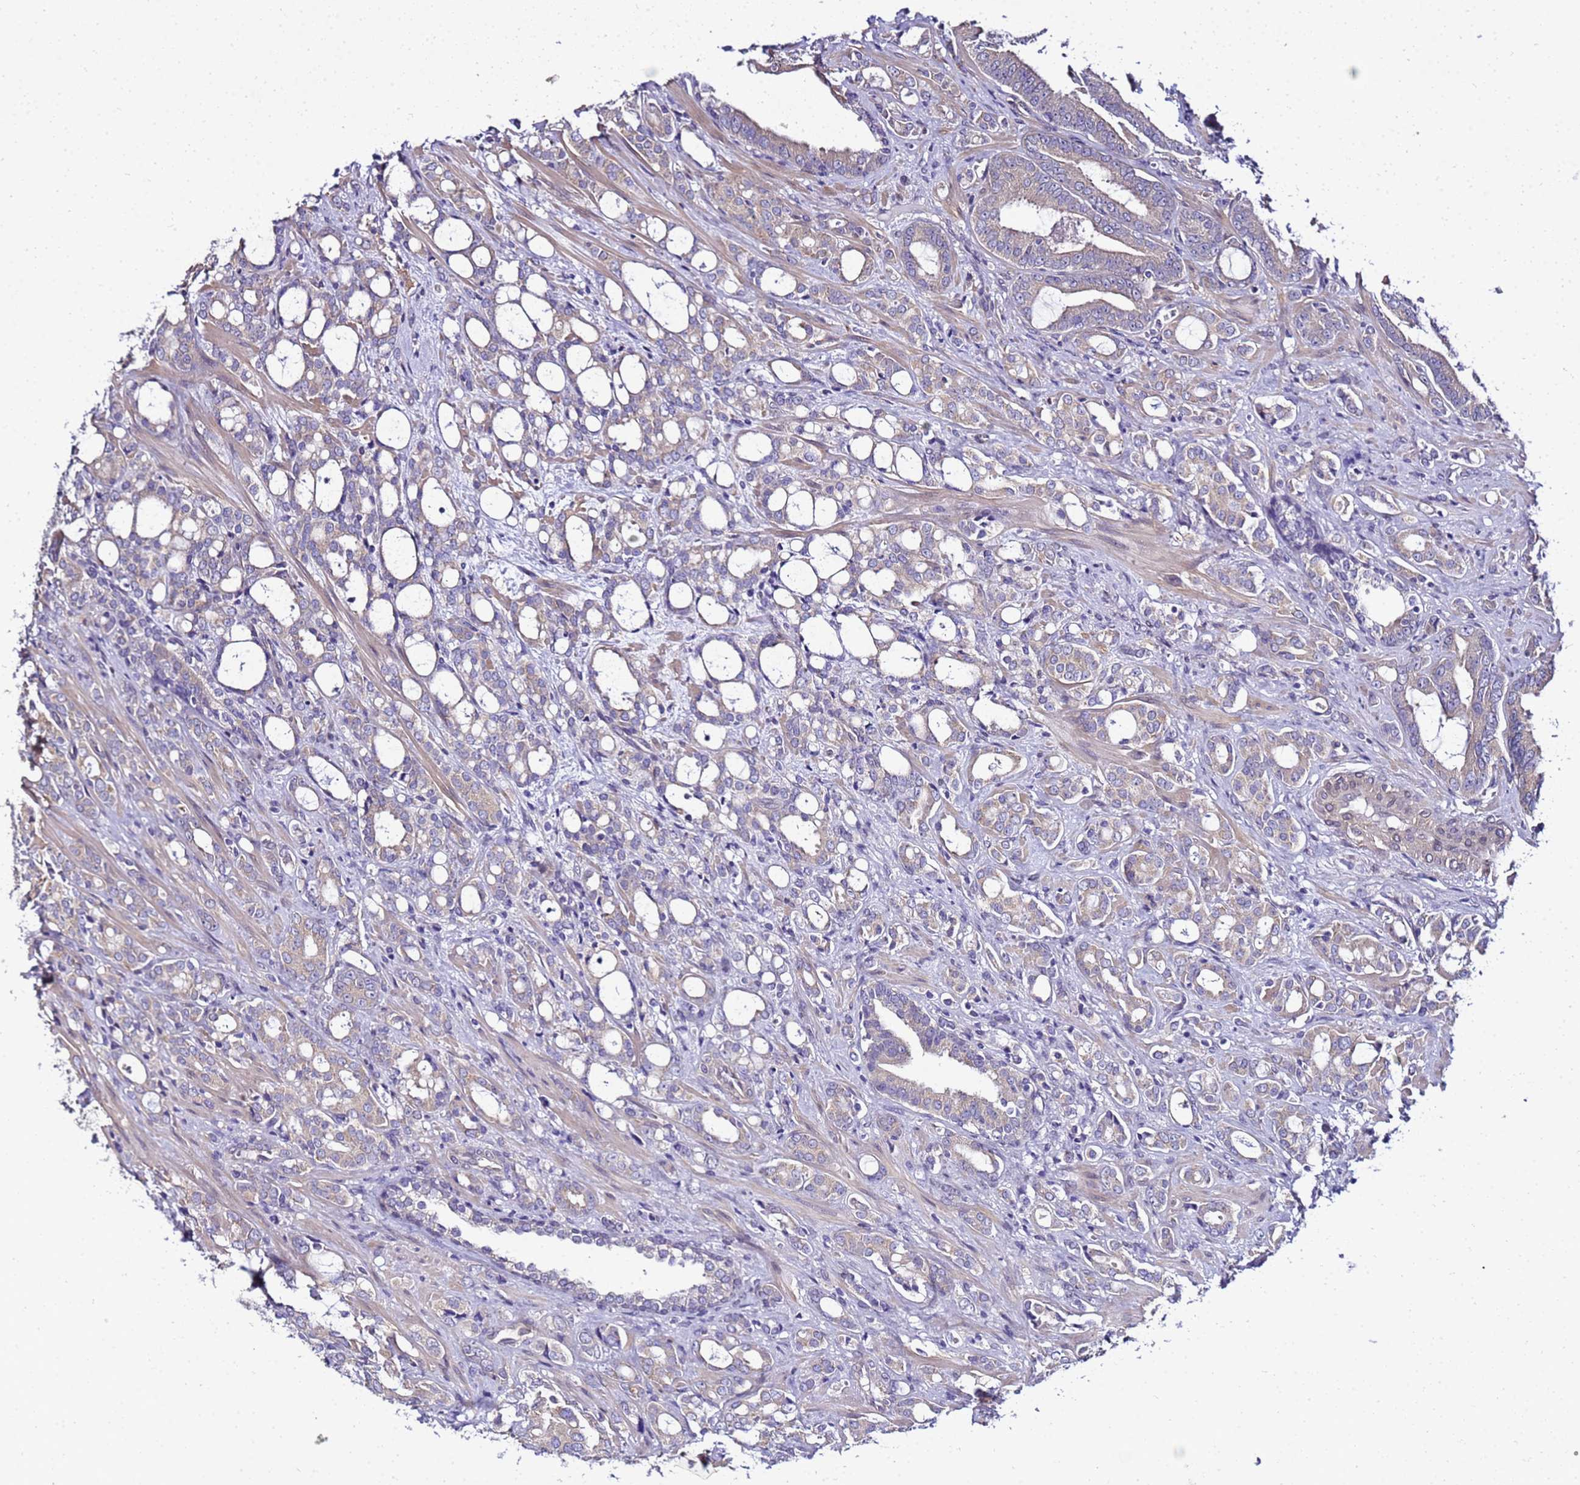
{"staining": {"intensity": "weak", "quantity": "<25%", "location": "cytoplasmic/membranous"}, "tissue": "prostate cancer", "cell_type": "Tumor cells", "image_type": "cancer", "snomed": [{"axis": "morphology", "description": "Adenocarcinoma, High grade"}, {"axis": "topography", "description": "Prostate"}], "caption": "Immunohistochemical staining of prostate cancer (high-grade adenocarcinoma) exhibits no significant expression in tumor cells.", "gene": "FAM166B", "patient": {"sex": "male", "age": 72}}